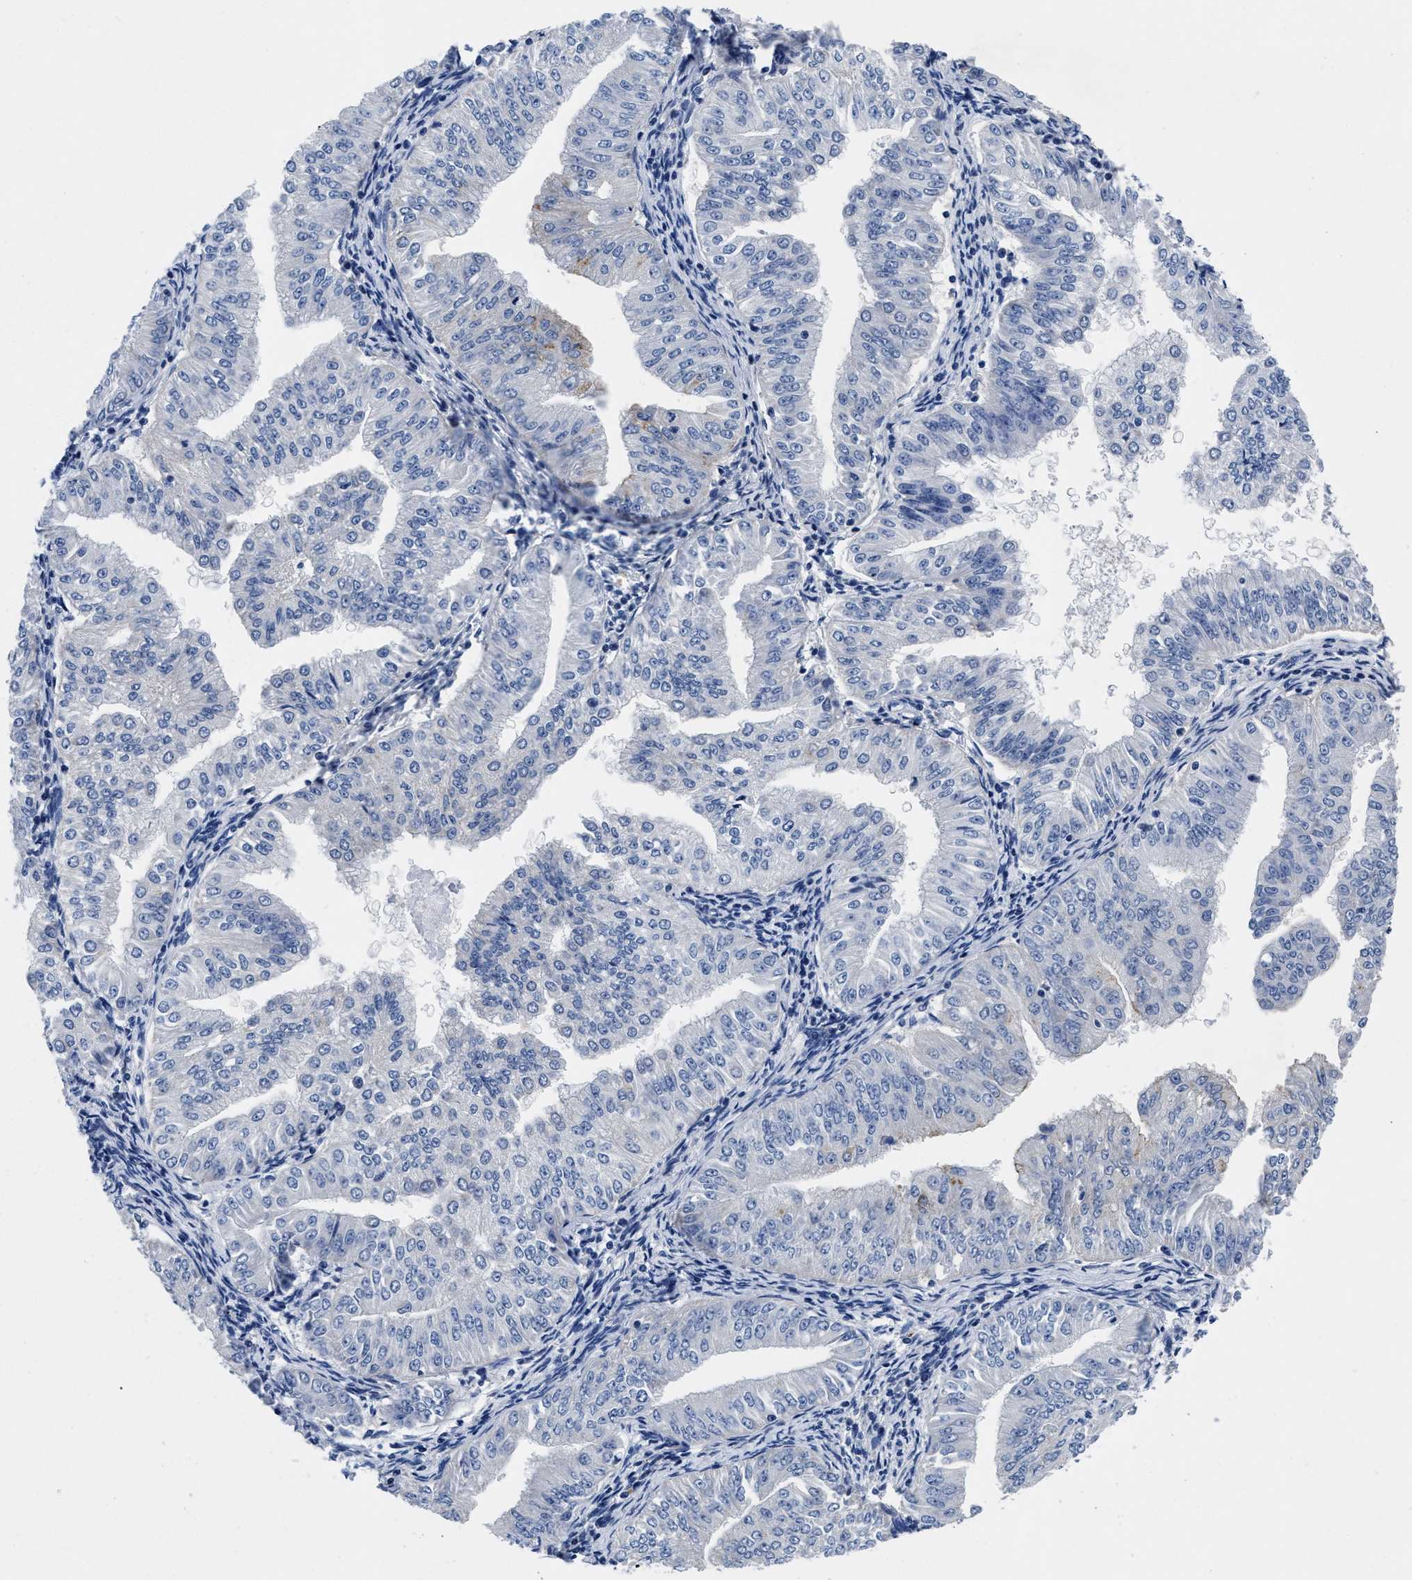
{"staining": {"intensity": "negative", "quantity": "none", "location": "none"}, "tissue": "endometrial cancer", "cell_type": "Tumor cells", "image_type": "cancer", "snomed": [{"axis": "morphology", "description": "Normal tissue, NOS"}, {"axis": "morphology", "description": "Adenocarcinoma, NOS"}, {"axis": "topography", "description": "Endometrium"}], "caption": "There is no significant staining in tumor cells of endometrial adenocarcinoma.", "gene": "SLC35F1", "patient": {"sex": "female", "age": 53}}